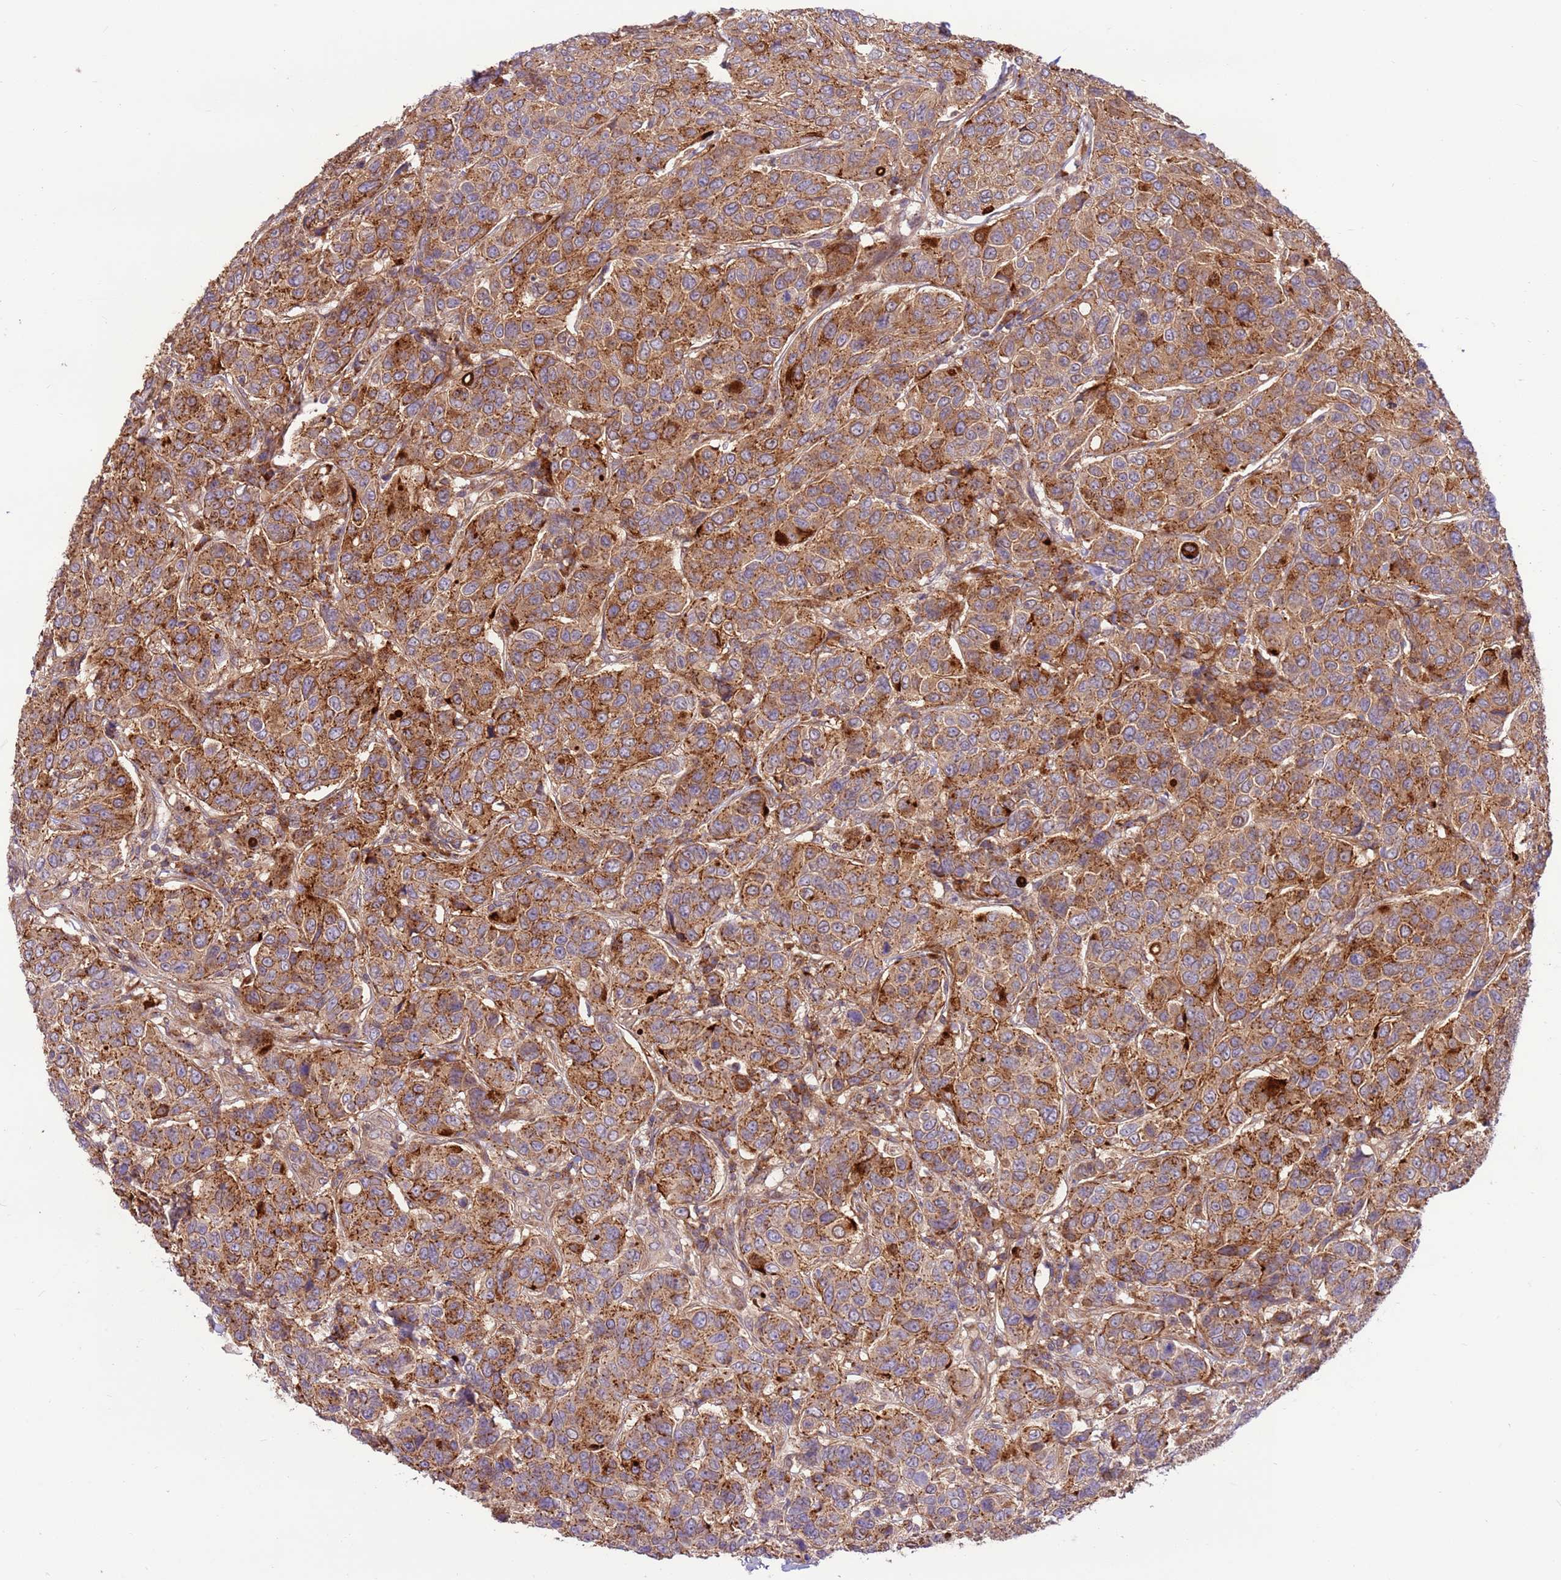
{"staining": {"intensity": "moderate", "quantity": ">75%", "location": "cytoplasmic/membranous"}, "tissue": "breast cancer", "cell_type": "Tumor cells", "image_type": "cancer", "snomed": [{"axis": "morphology", "description": "Duct carcinoma"}, {"axis": "topography", "description": "Breast"}], "caption": "A high-resolution image shows IHC staining of breast cancer, which shows moderate cytoplasmic/membranous positivity in approximately >75% of tumor cells.", "gene": "DDX19B", "patient": {"sex": "female", "age": 55}}